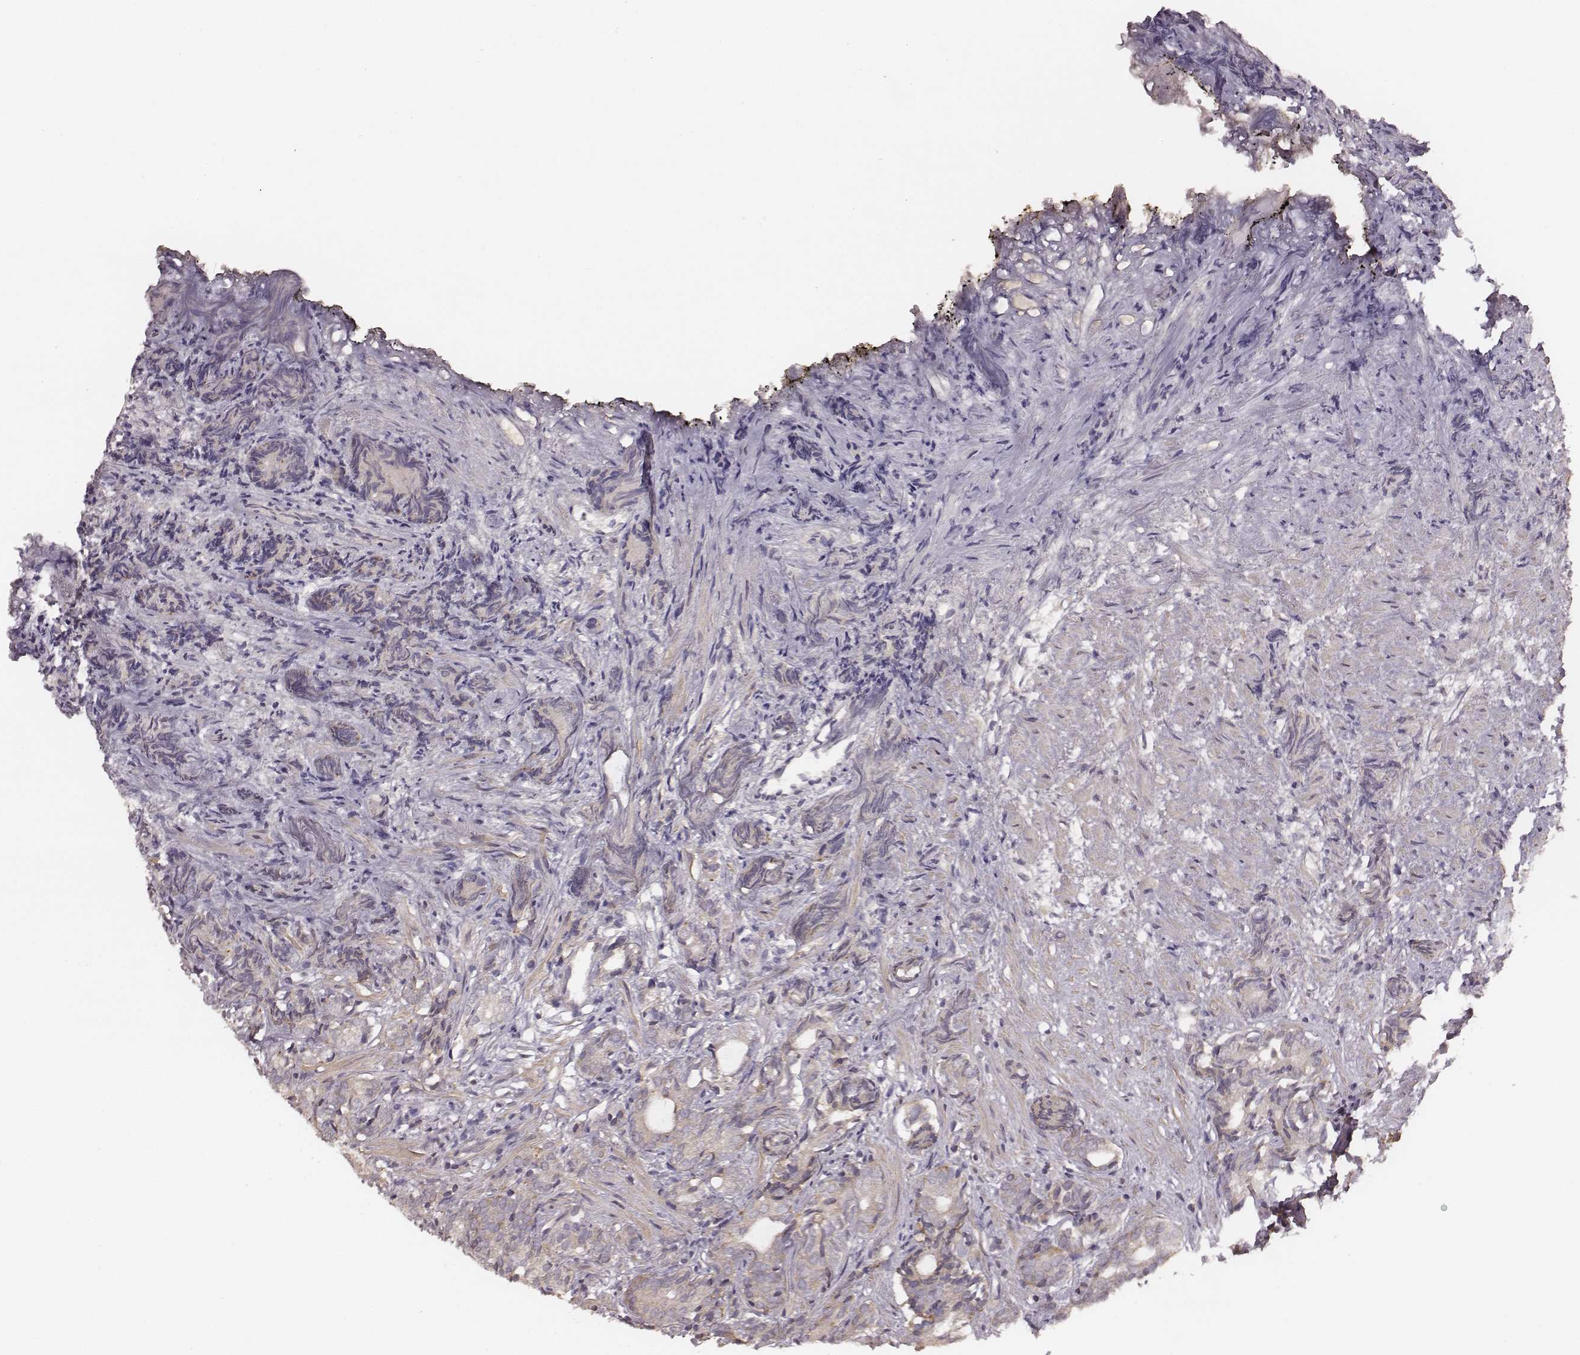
{"staining": {"intensity": "weak", "quantity": "25%-75%", "location": "cytoplasmic/membranous"}, "tissue": "prostate cancer", "cell_type": "Tumor cells", "image_type": "cancer", "snomed": [{"axis": "morphology", "description": "Adenocarcinoma, High grade"}, {"axis": "topography", "description": "Prostate"}], "caption": "DAB (3,3'-diaminobenzidine) immunohistochemical staining of prostate cancer demonstrates weak cytoplasmic/membranous protein staining in approximately 25%-75% of tumor cells.", "gene": "VPS26A", "patient": {"sex": "male", "age": 84}}